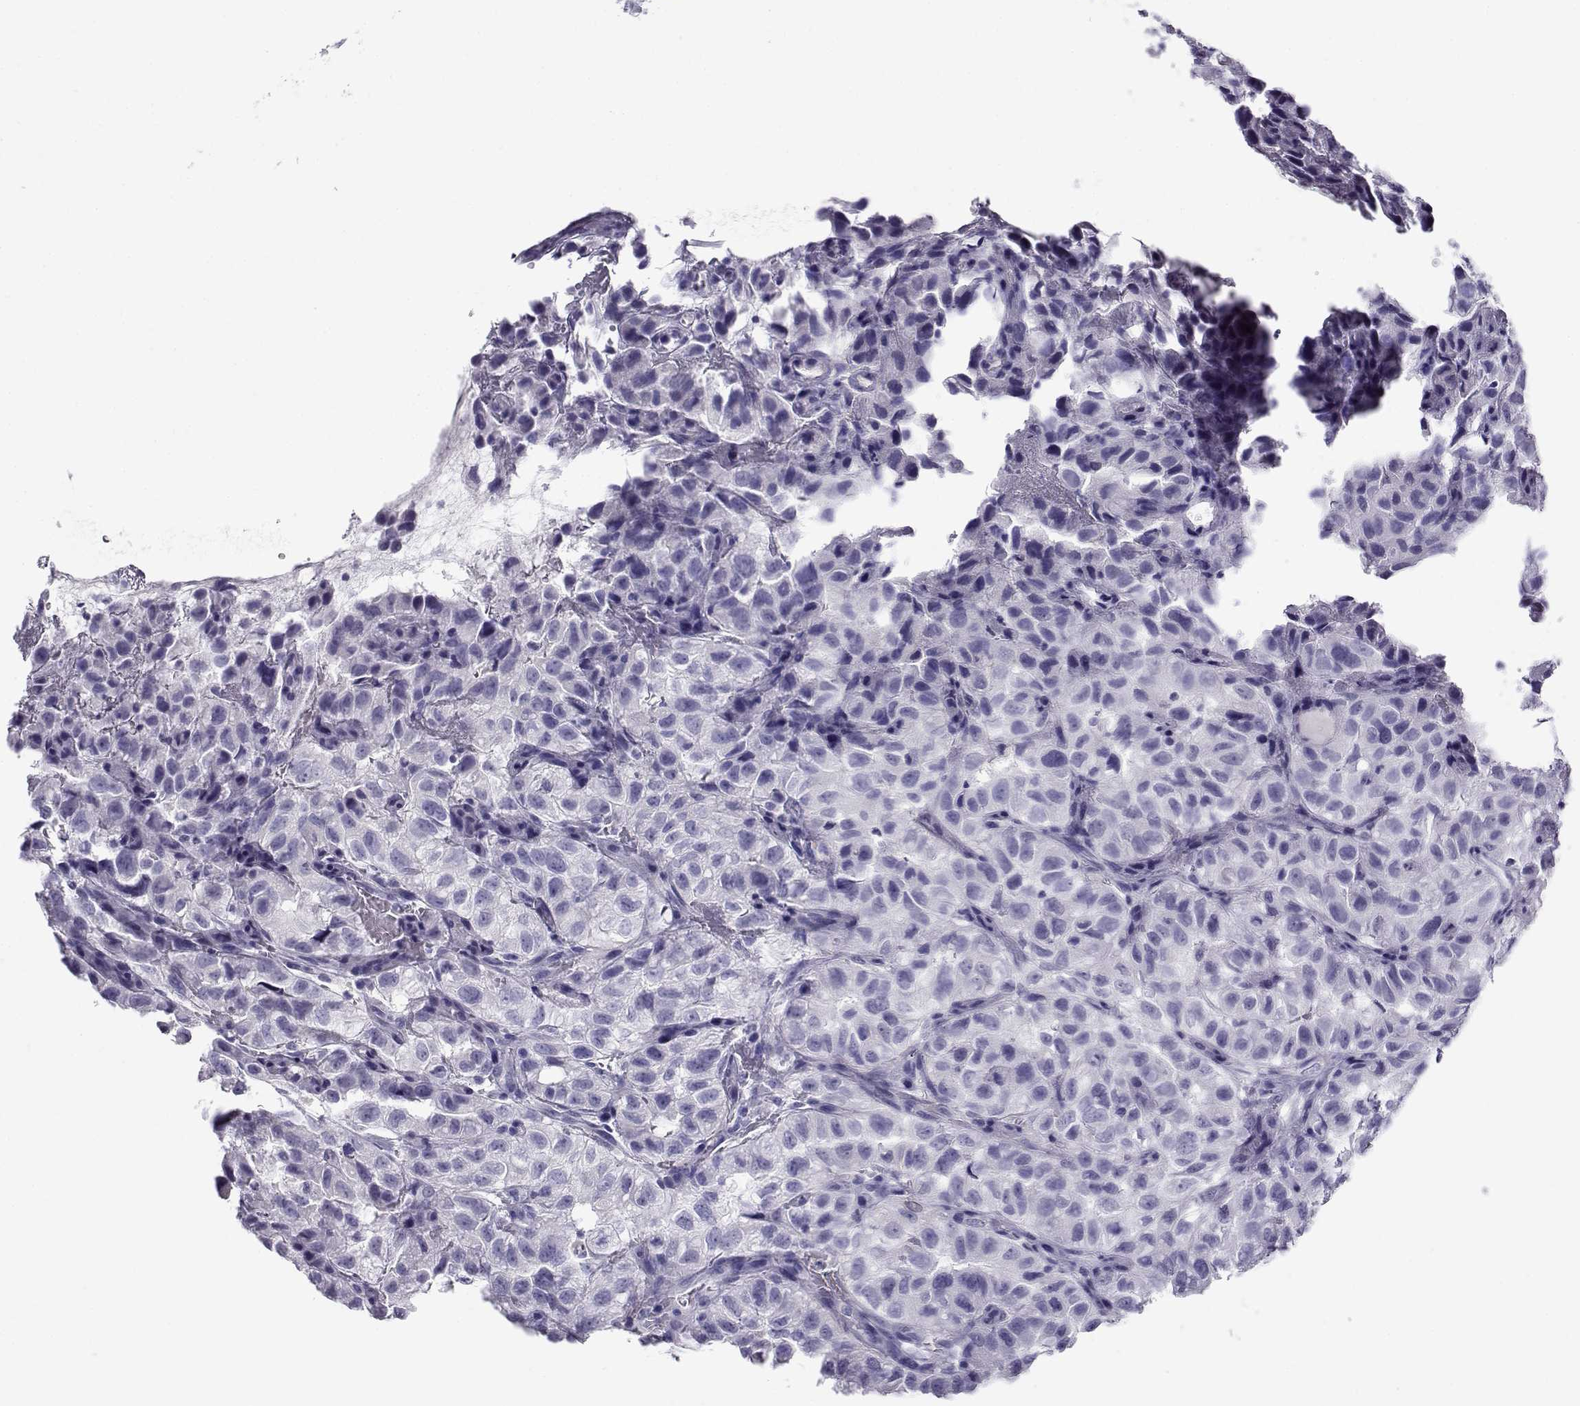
{"staining": {"intensity": "negative", "quantity": "none", "location": "none"}, "tissue": "renal cancer", "cell_type": "Tumor cells", "image_type": "cancer", "snomed": [{"axis": "morphology", "description": "Adenocarcinoma, NOS"}, {"axis": "topography", "description": "Kidney"}], "caption": "A photomicrograph of adenocarcinoma (renal) stained for a protein exhibits no brown staining in tumor cells.", "gene": "RHOXF2", "patient": {"sex": "male", "age": 64}}